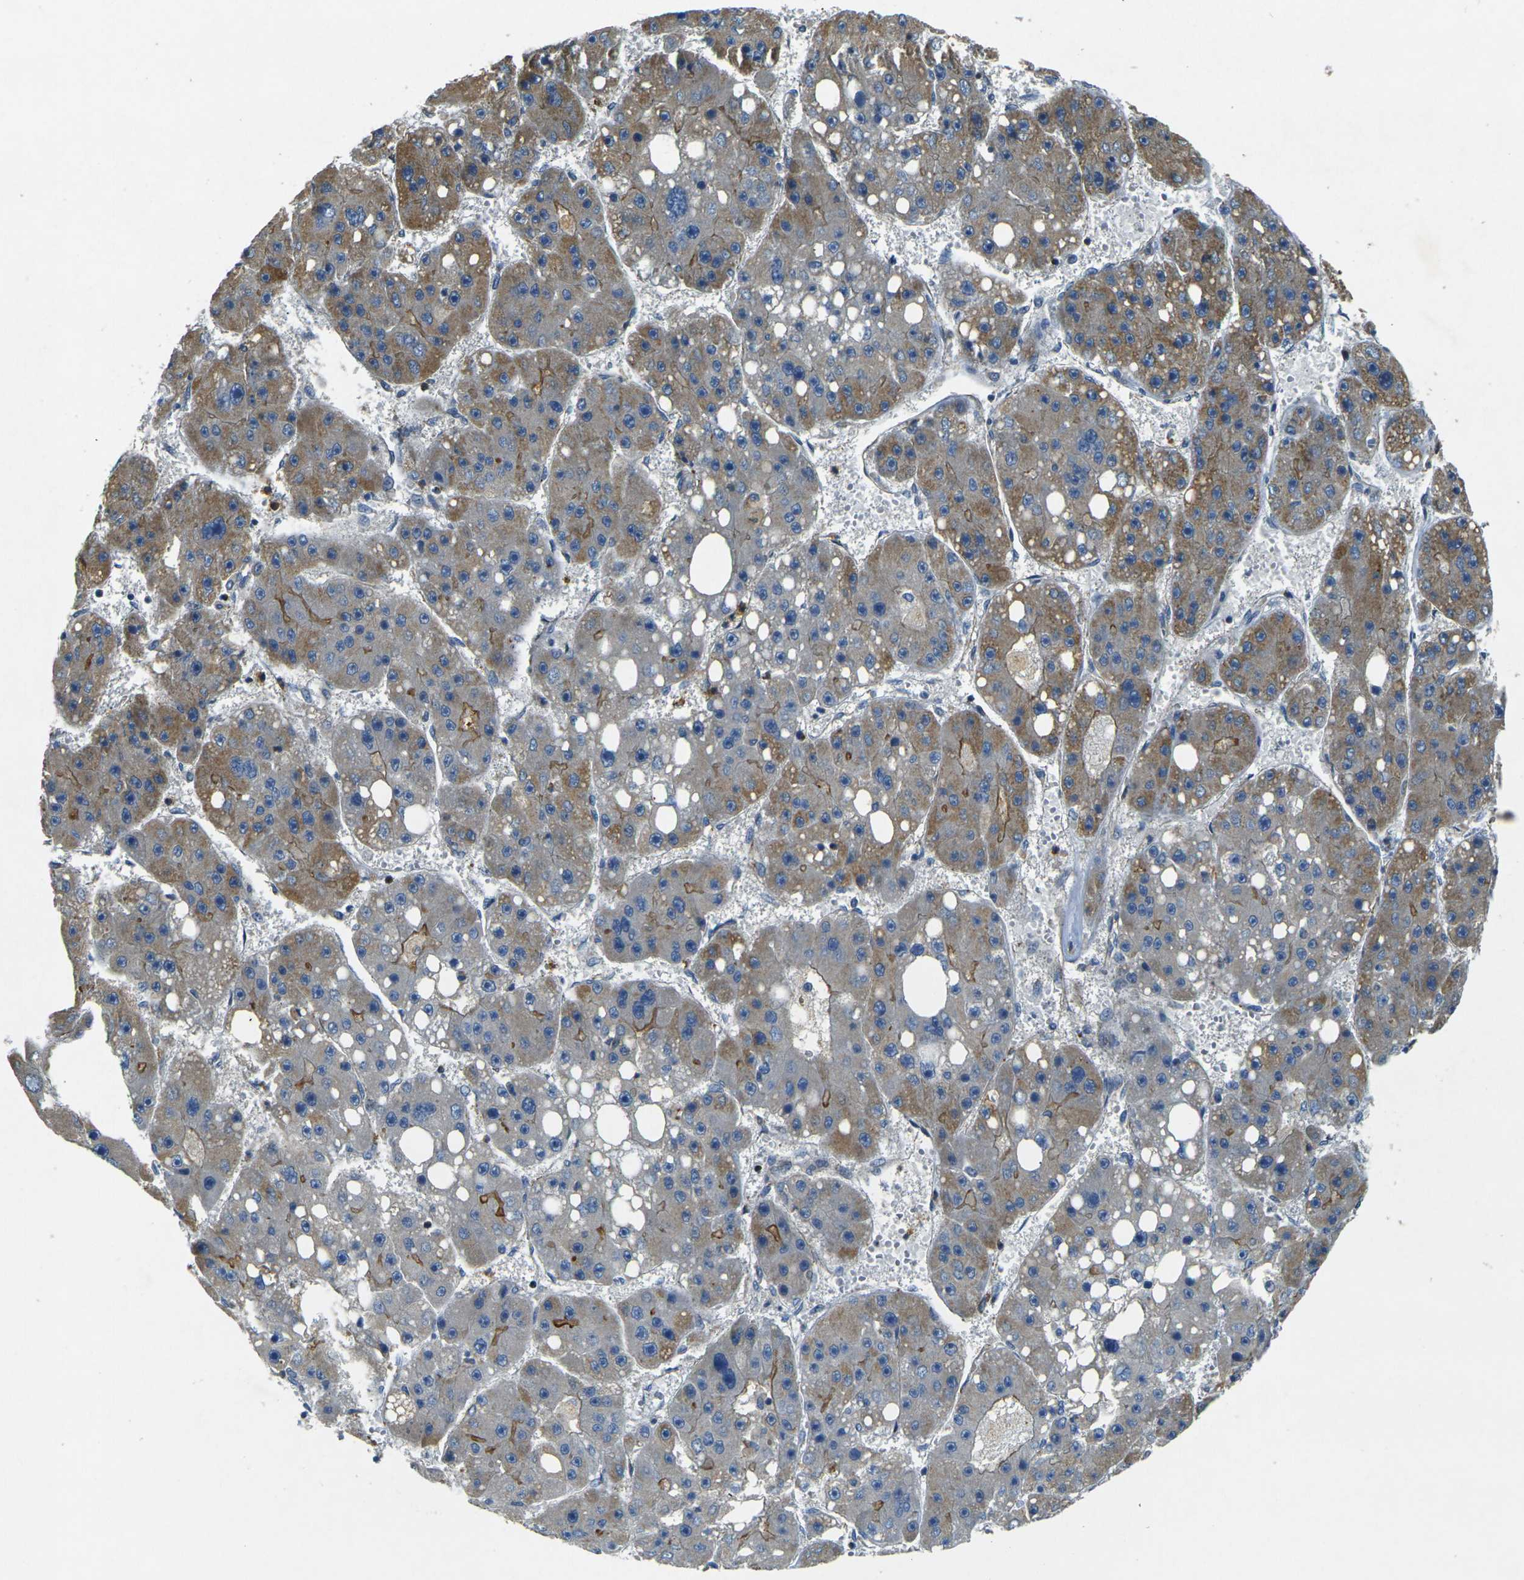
{"staining": {"intensity": "moderate", "quantity": "25%-75%", "location": "cytoplasmic/membranous"}, "tissue": "liver cancer", "cell_type": "Tumor cells", "image_type": "cancer", "snomed": [{"axis": "morphology", "description": "Carcinoma, Hepatocellular, NOS"}, {"axis": "topography", "description": "Liver"}], "caption": "Immunohistochemistry of liver cancer (hepatocellular carcinoma) displays medium levels of moderate cytoplasmic/membranous positivity in about 25%-75% of tumor cells.", "gene": "EPHA7", "patient": {"sex": "female", "age": 61}}